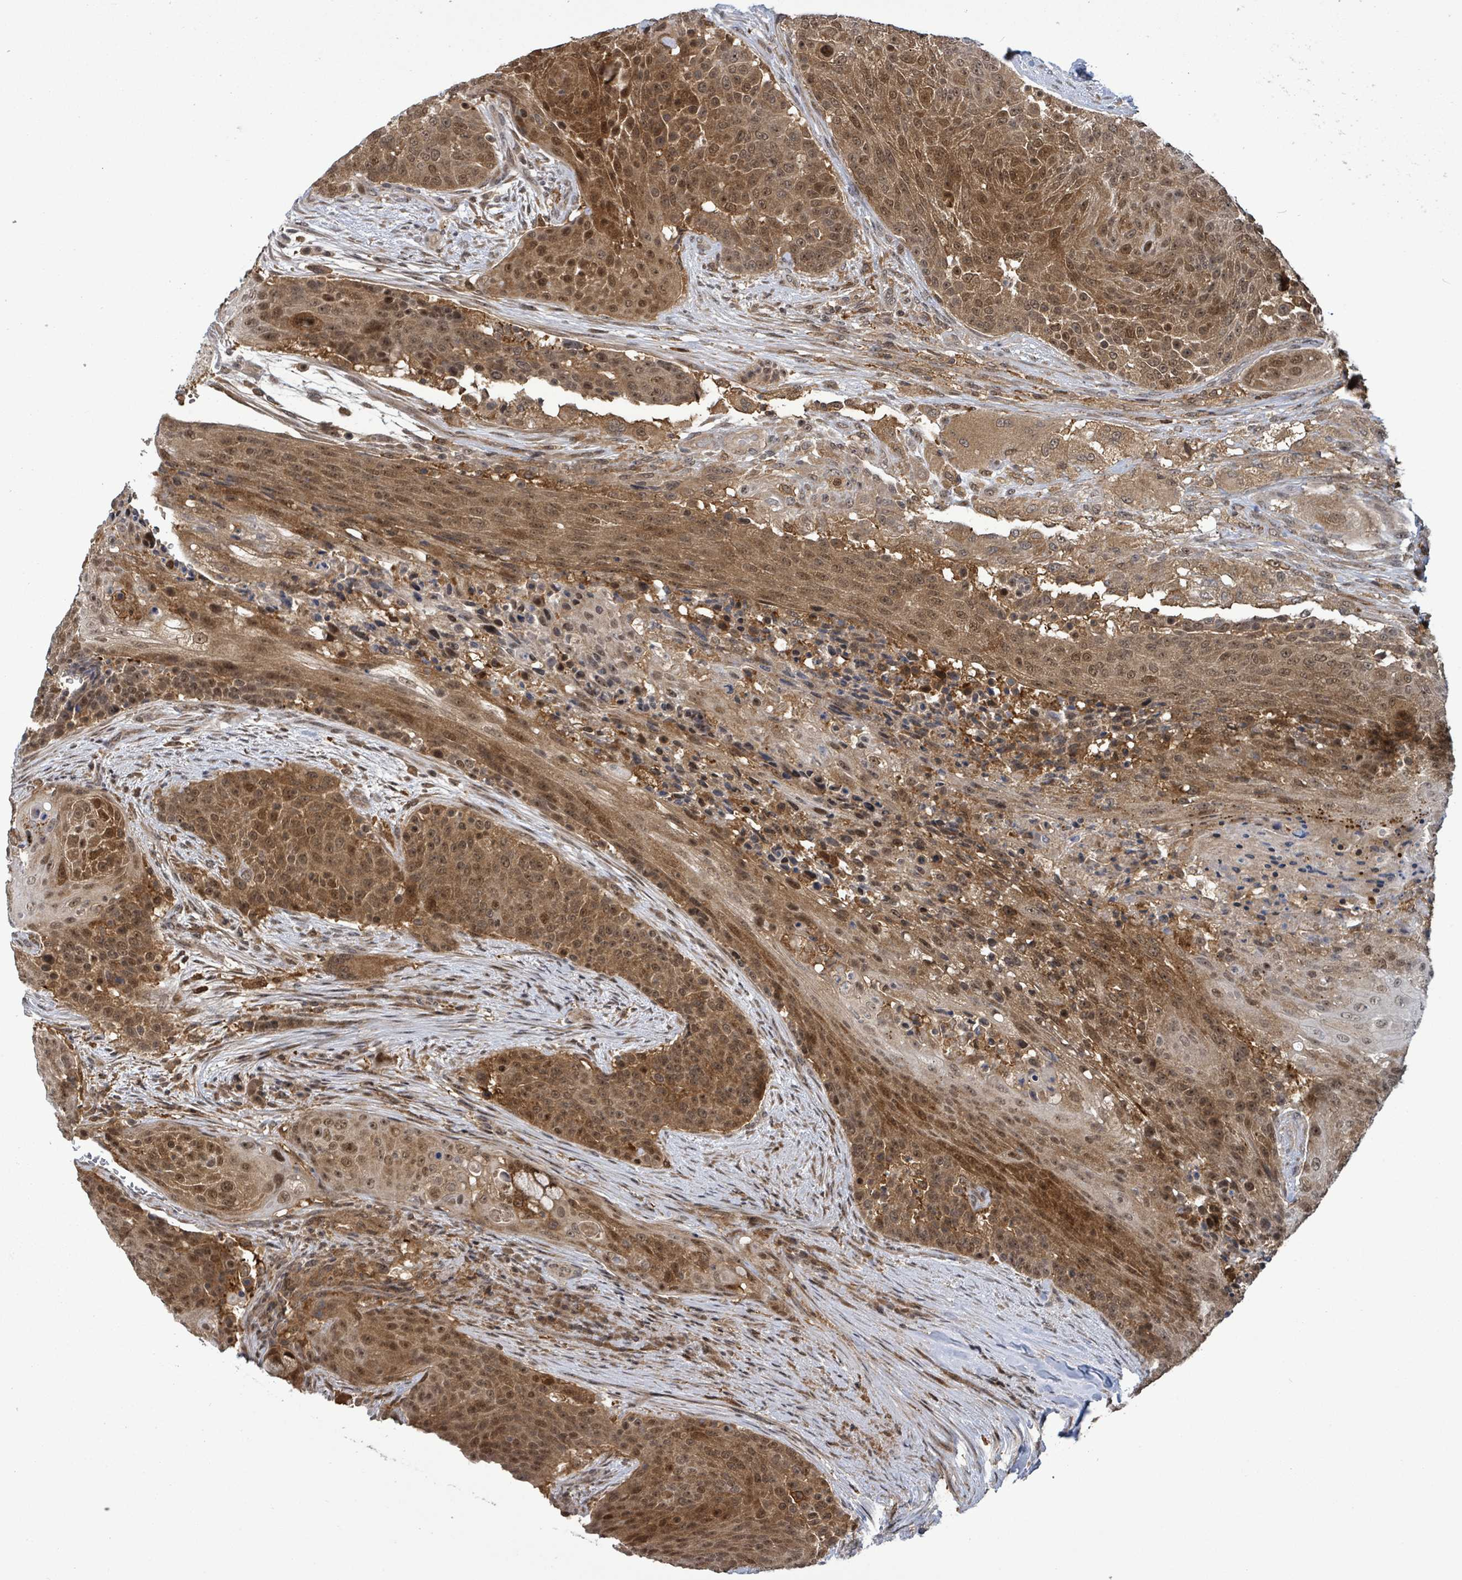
{"staining": {"intensity": "moderate", "quantity": ">75%", "location": "cytoplasmic/membranous,nuclear"}, "tissue": "urothelial cancer", "cell_type": "Tumor cells", "image_type": "cancer", "snomed": [{"axis": "morphology", "description": "Urothelial carcinoma, High grade"}, {"axis": "topography", "description": "Urinary bladder"}], "caption": "Protein analysis of urothelial carcinoma (high-grade) tissue exhibits moderate cytoplasmic/membranous and nuclear positivity in about >75% of tumor cells. The protein of interest is stained brown, and the nuclei are stained in blue (DAB (3,3'-diaminobenzidine) IHC with brightfield microscopy, high magnification).", "gene": "FBXO6", "patient": {"sex": "female", "age": 63}}